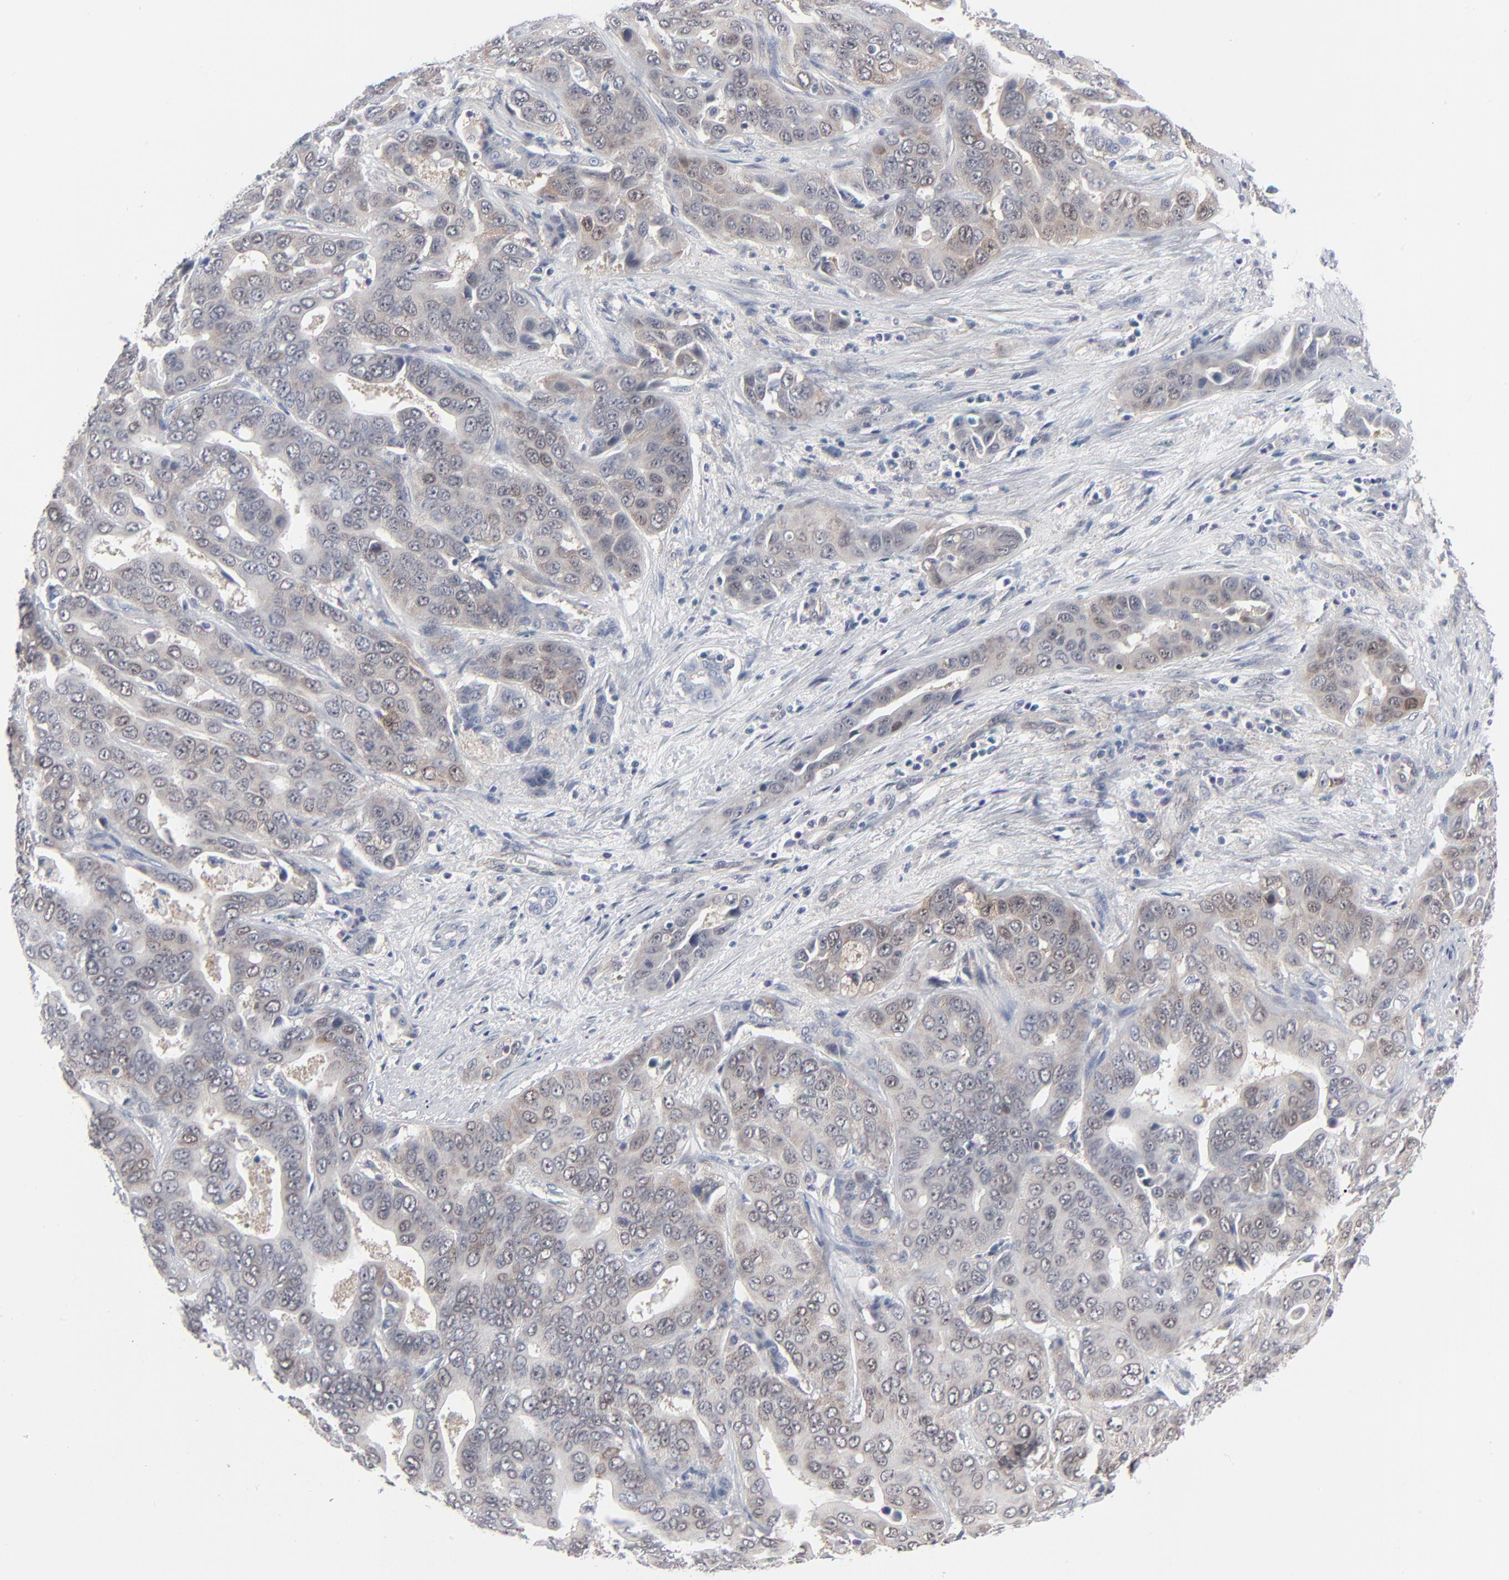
{"staining": {"intensity": "weak", "quantity": "25%-75%", "location": "cytoplasmic/membranous"}, "tissue": "liver cancer", "cell_type": "Tumor cells", "image_type": "cancer", "snomed": [{"axis": "morphology", "description": "Cholangiocarcinoma"}, {"axis": "topography", "description": "Liver"}], "caption": "A low amount of weak cytoplasmic/membranous positivity is appreciated in about 25%-75% of tumor cells in liver cancer (cholangiocarcinoma) tissue.", "gene": "RPS6KB1", "patient": {"sex": "female", "age": 52}}